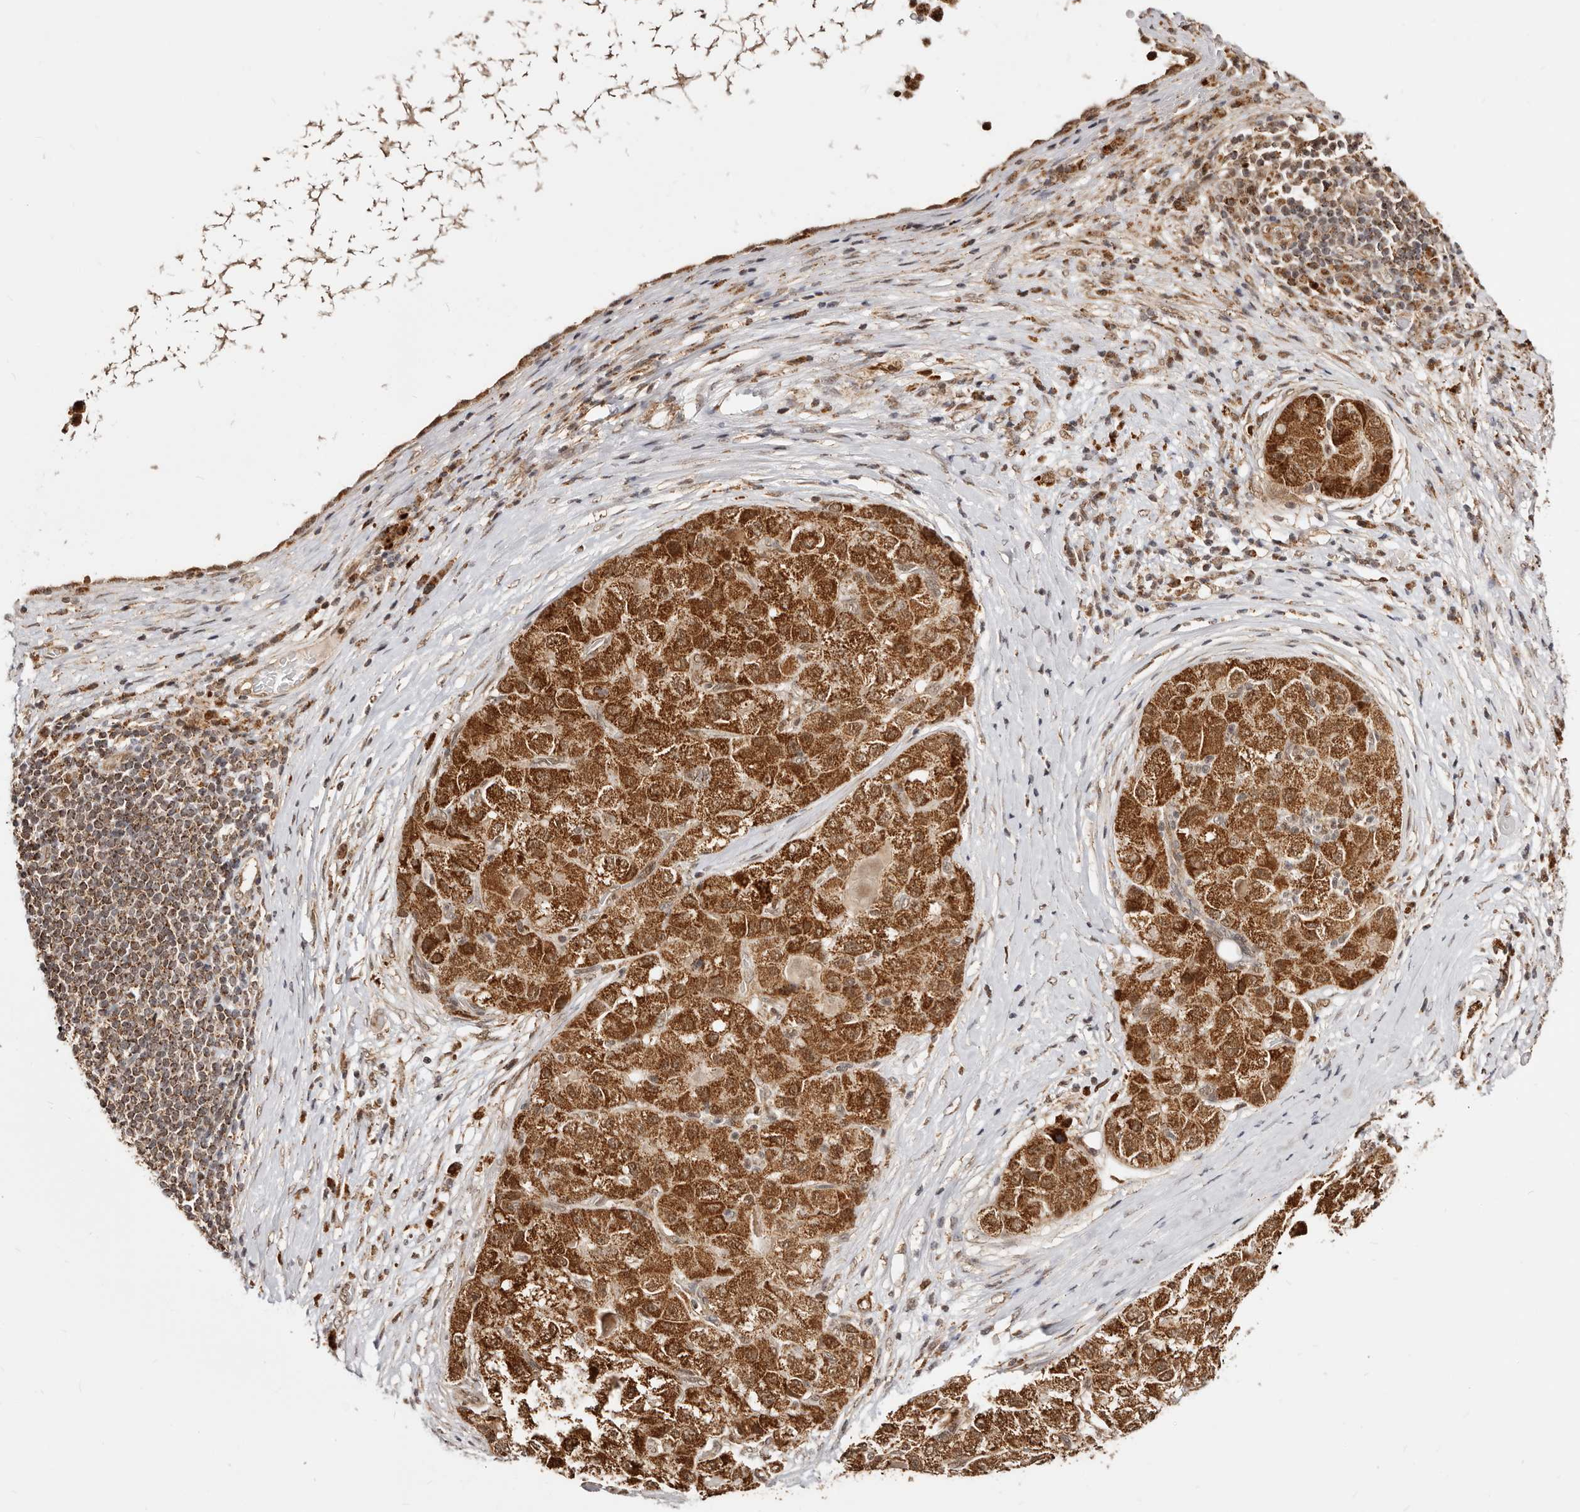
{"staining": {"intensity": "strong", "quantity": ">75%", "location": "cytoplasmic/membranous,nuclear"}, "tissue": "liver cancer", "cell_type": "Tumor cells", "image_type": "cancer", "snomed": [{"axis": "morphology", "description": "Carcinoma, Hepatocellular, NOS"}, {"axis": "topography", "description": "Liver"}], "caption": "Immunohistochemical staining of human liver hepatocellular carcinoma demonstrates strong cytoplasmic/membranous and nuclear protein staining in approximately >75% of tumor cells.", "gene": "SEC14L1", "patient": {"sex": "male", "age": 80}}